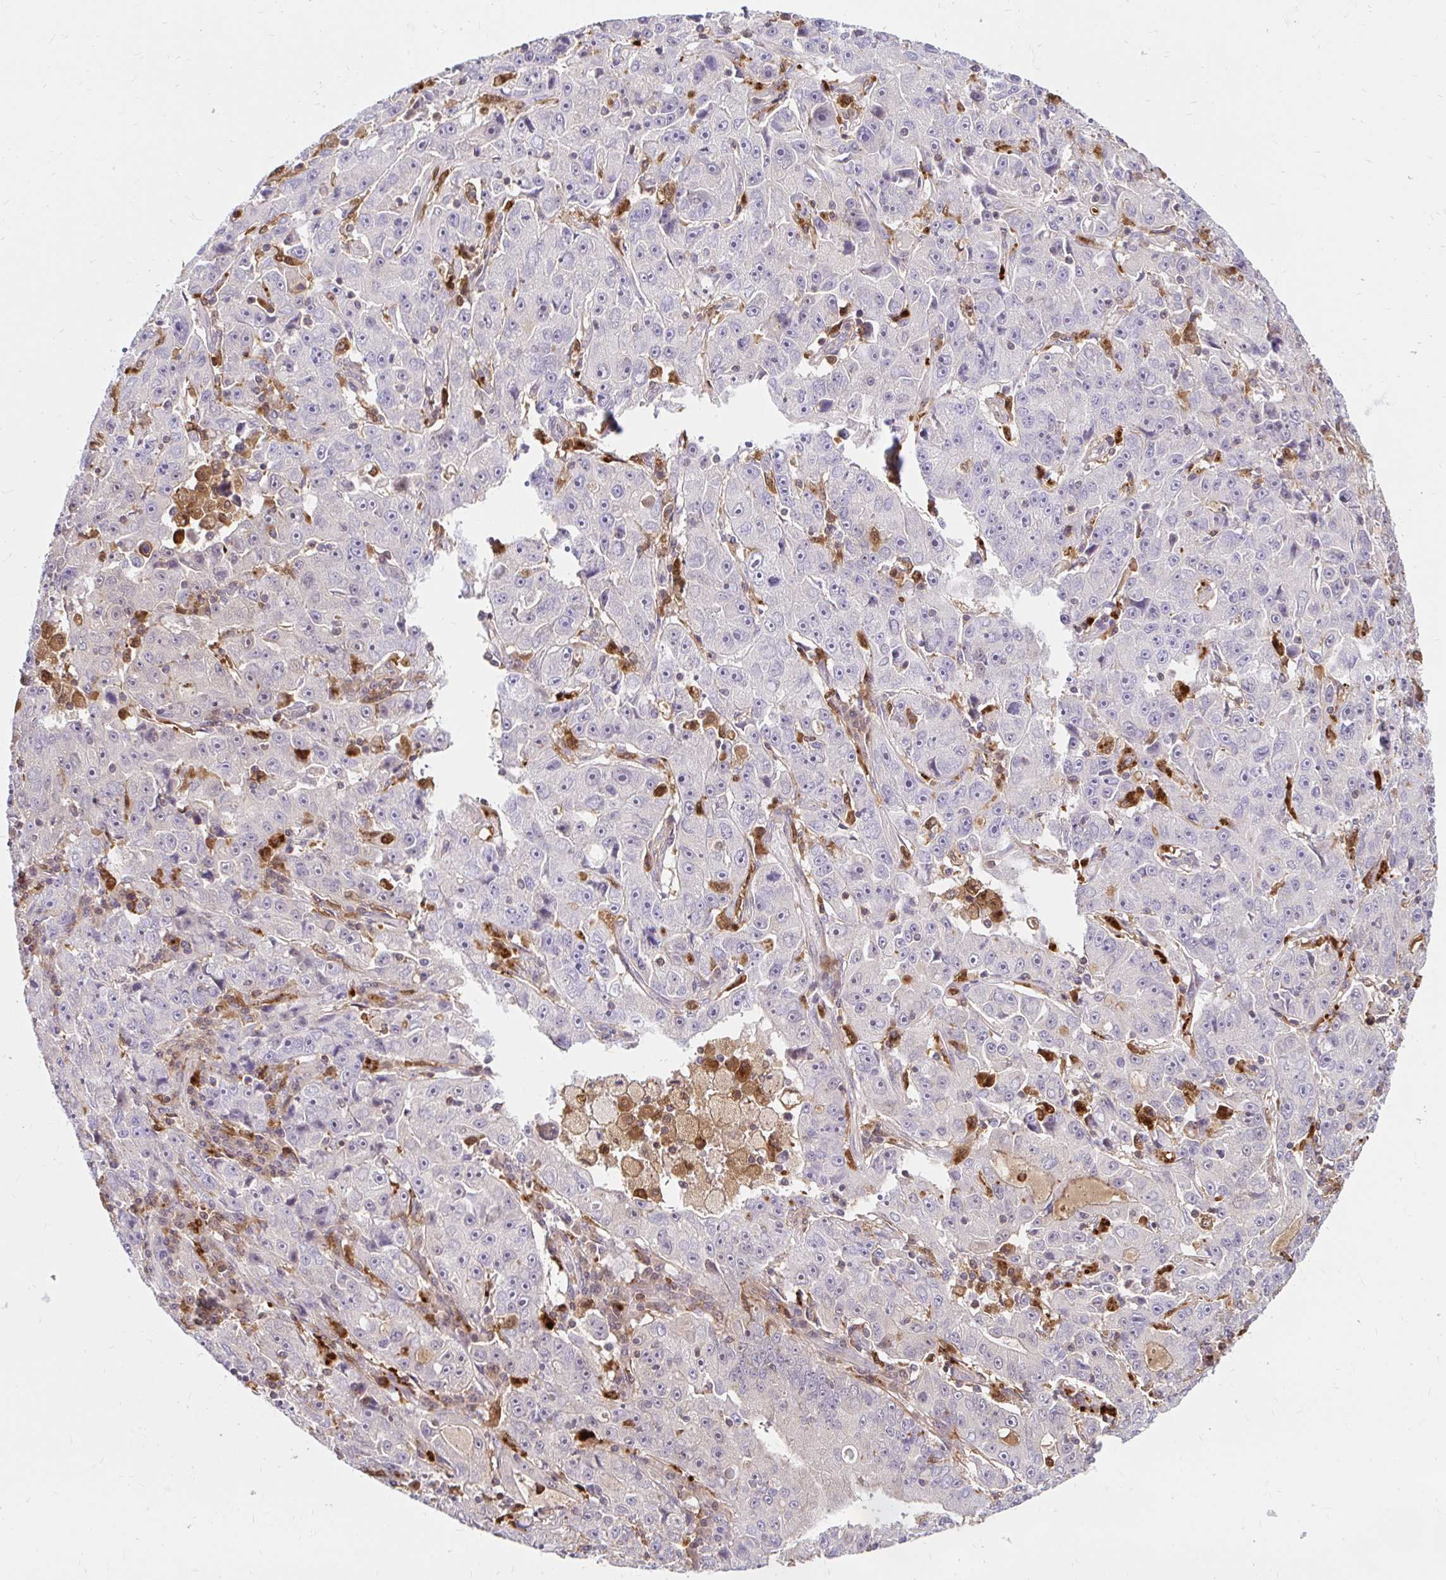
{"staining": {"intensity": "negative", "quantity": "none", "location": "none"}, "tissue": "lung cancer", "cell_type": "Tumor cells", "image_type": "cancer", "snomed": [{"axis": "morphology", "description": "Normal morphology"}, {"axis": "morphology", "description": "Adenocarcinoma, NOS"}, {"axis": "topography", "description": "Lymph node"}, {"axis": "topography", "description": "Lung"}], "caption": "Immunohistochemical staining of human lung cancer (adenocarcinoma) reveals no significant expression in tumor cells.", "gene": "PYCARD", "patient": {"sex": "female", "age": 57}}